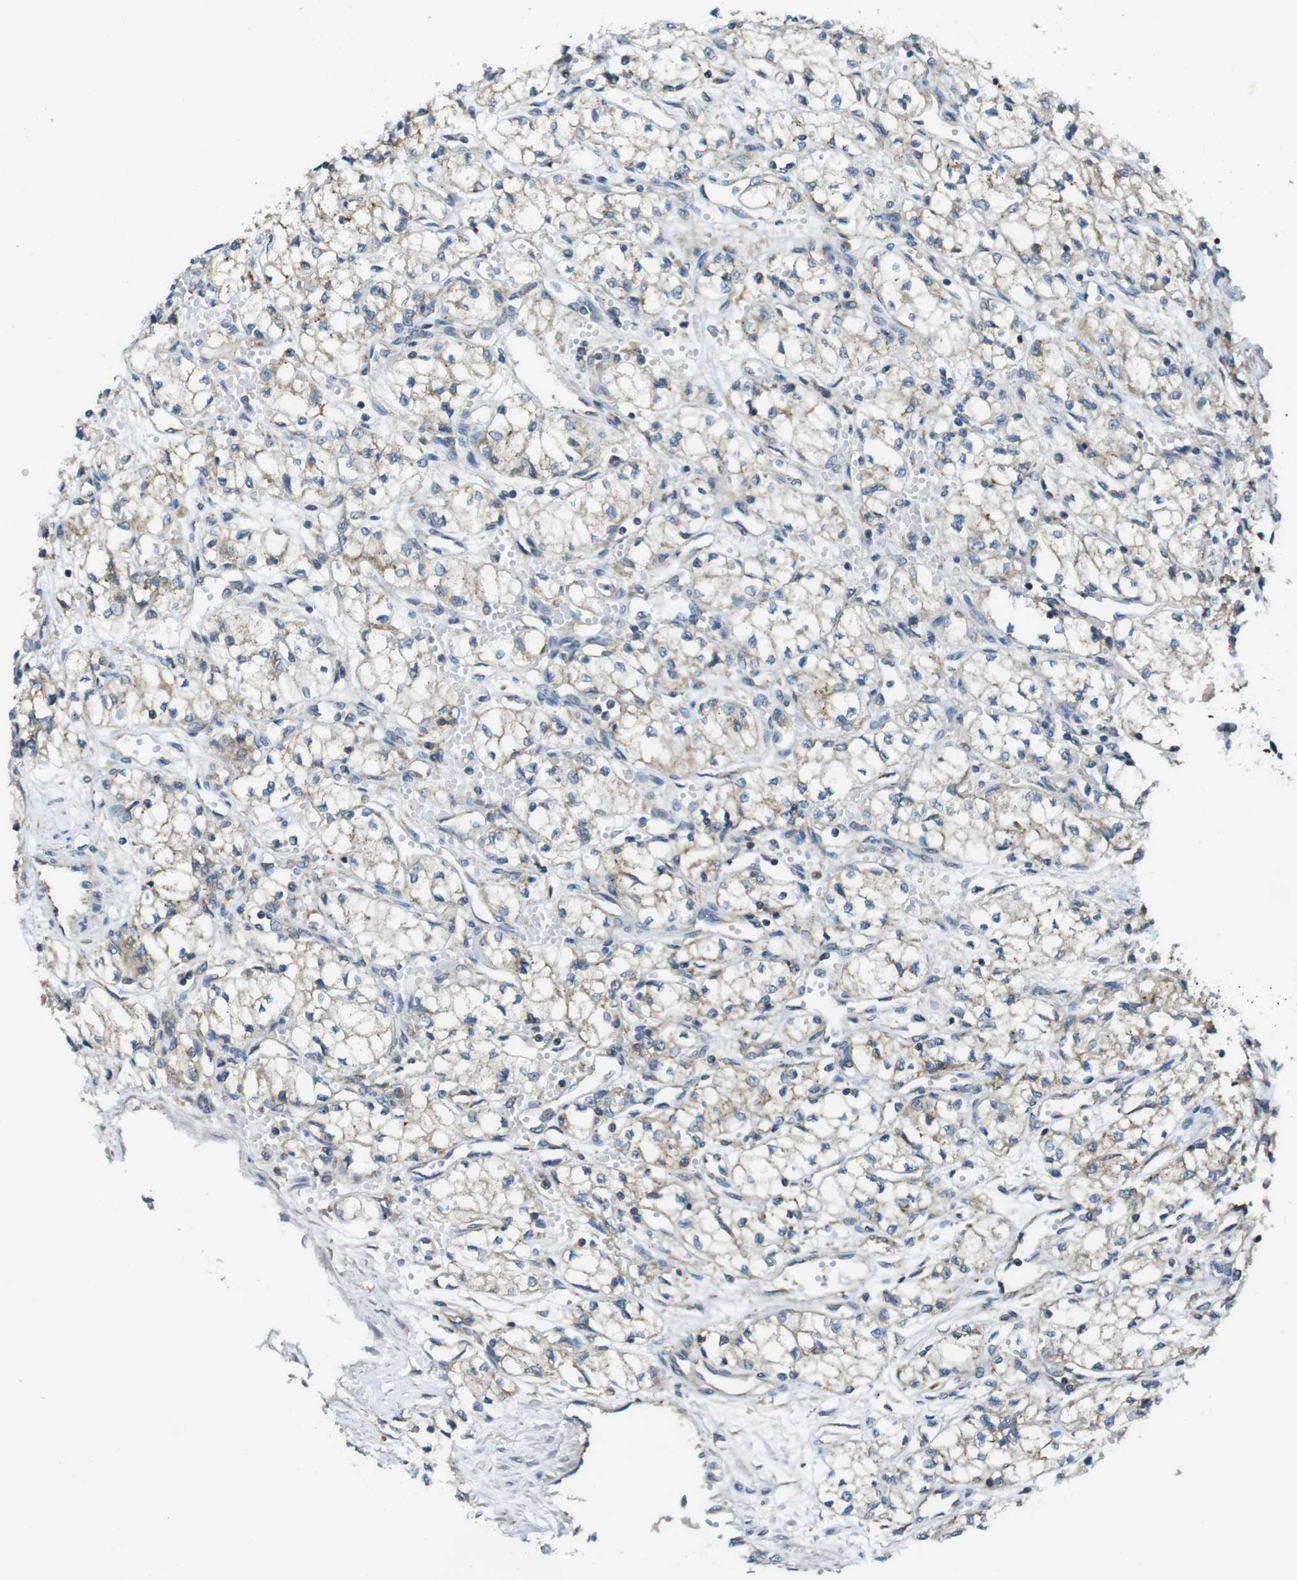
{"staining": {"intensity": "weak", "quantity": ">75%", "location": "cytoplasmic/membranous"}, "tissue": "renal cancer", "cell_type": "Tumor cells", "image_type": "cancer", "snomed": [{"axis": "morphology", "description": "Normal tissue, NOS"}, {"axis": "morphology", "description": "Adenocarcinoma, NOS"}, {"axis": "topography", "description": "Kidney"}], "caption": "The histopathology image reveals staining of renal adenocarcinoma, revealing weak cytoplasmic/membranous protein expression (brown color) within tumor cells.", "gene": "BRI3BP", "patient": {"sex": "male", "age": 59}}